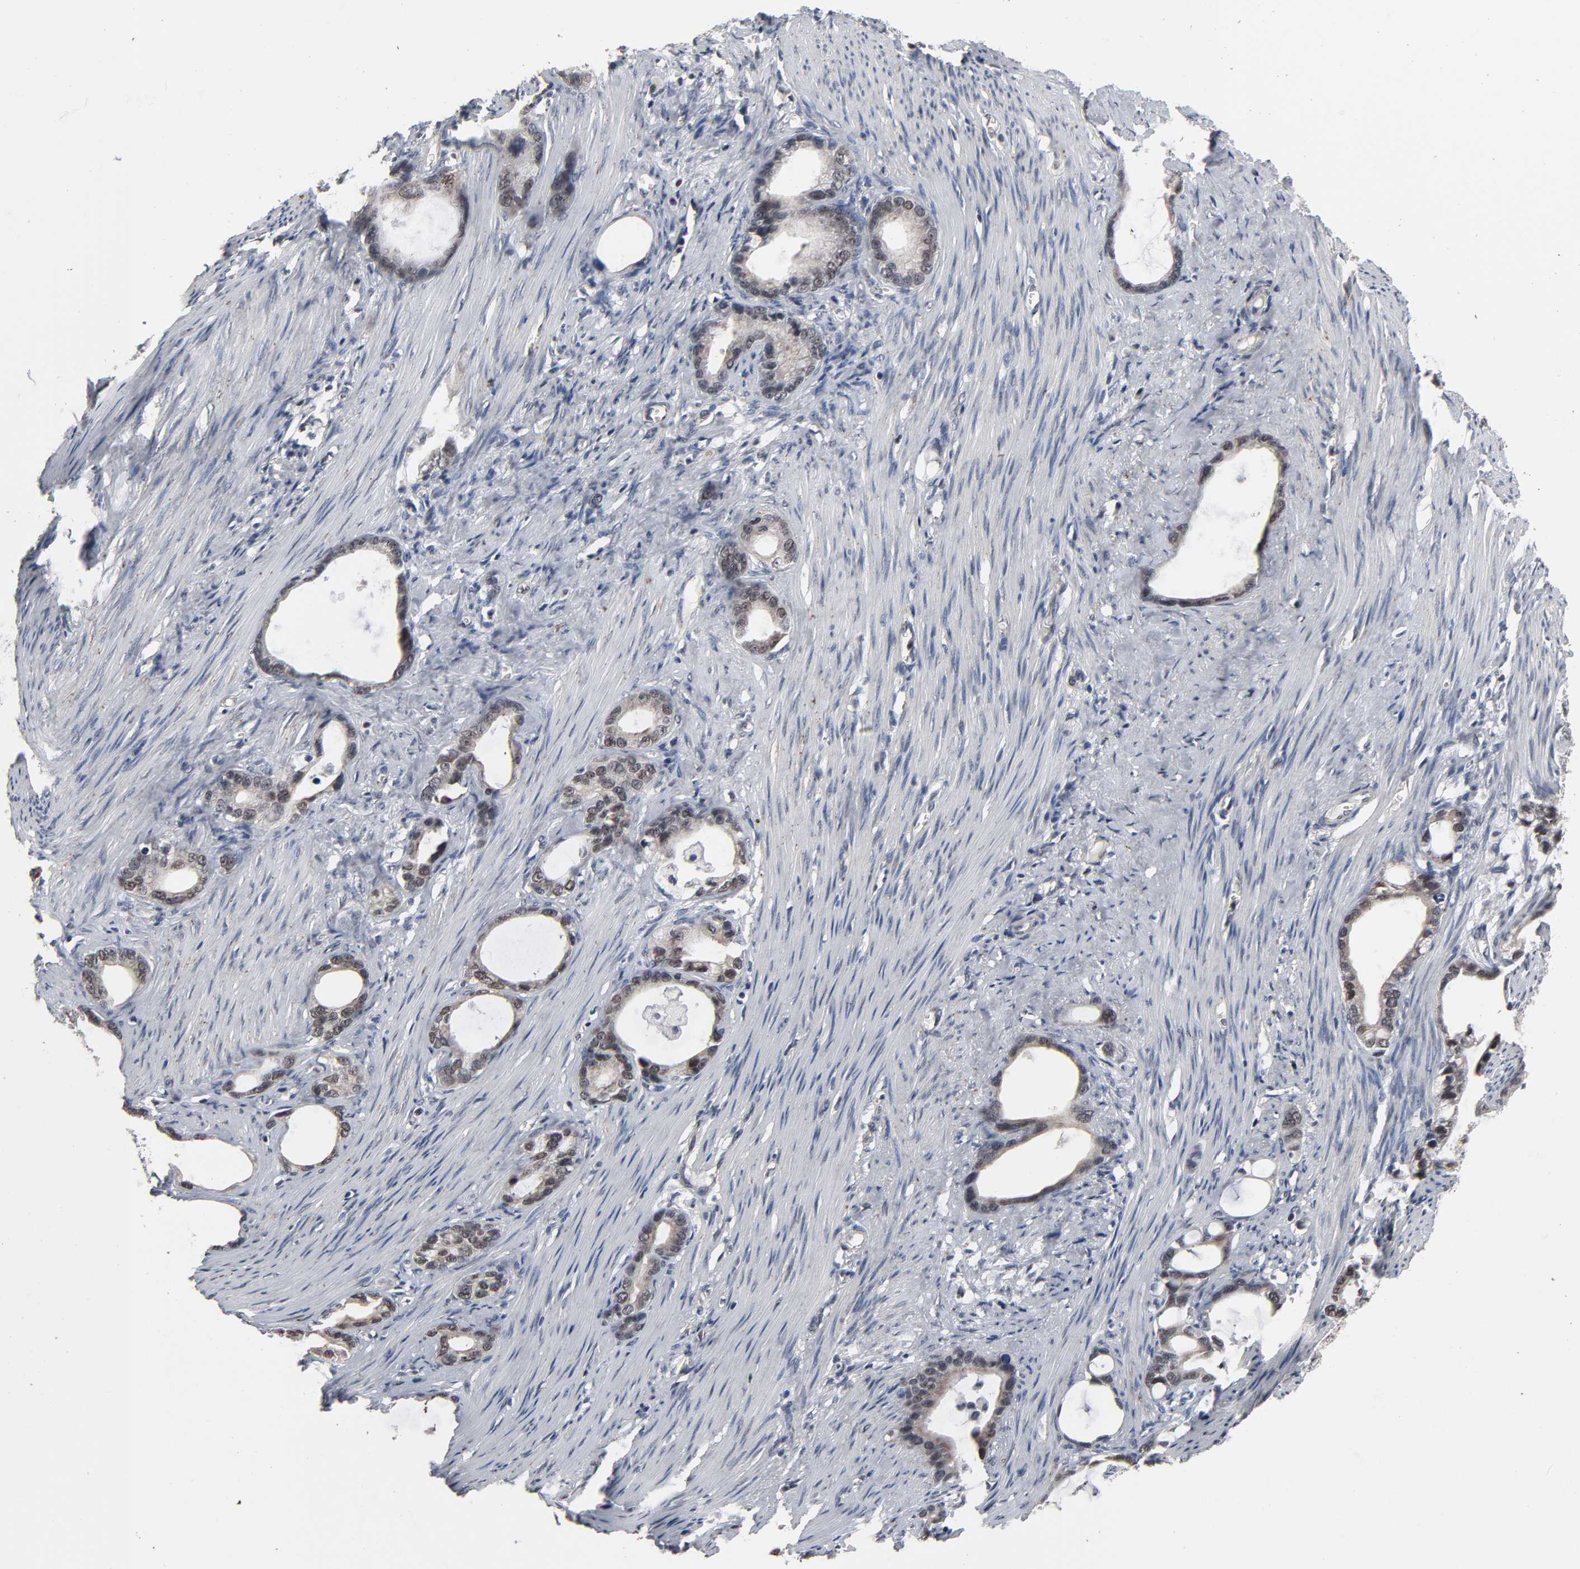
{"staining": {"intensity": "moderate", "quantity": "25%-75%", "location": "cytoplasmic/membranous"}, "tissue": "stomach cancer", "cell_type": "Tumor cells", "image_type": "cancer", "snomed": [{"axis": "morphology", "description": "Adenocarcinoma, NOS"}, {"axis": "topography", "description": "Stomach"}], "caption": "Immunohistochemistry of stomach cancer reveals medium levels of moderate cytoplasmic/membranous staining in about 25%-75% of tumor cells.", "gene": "ZNF419", "patient": {"sex": "female", "age": 75}}